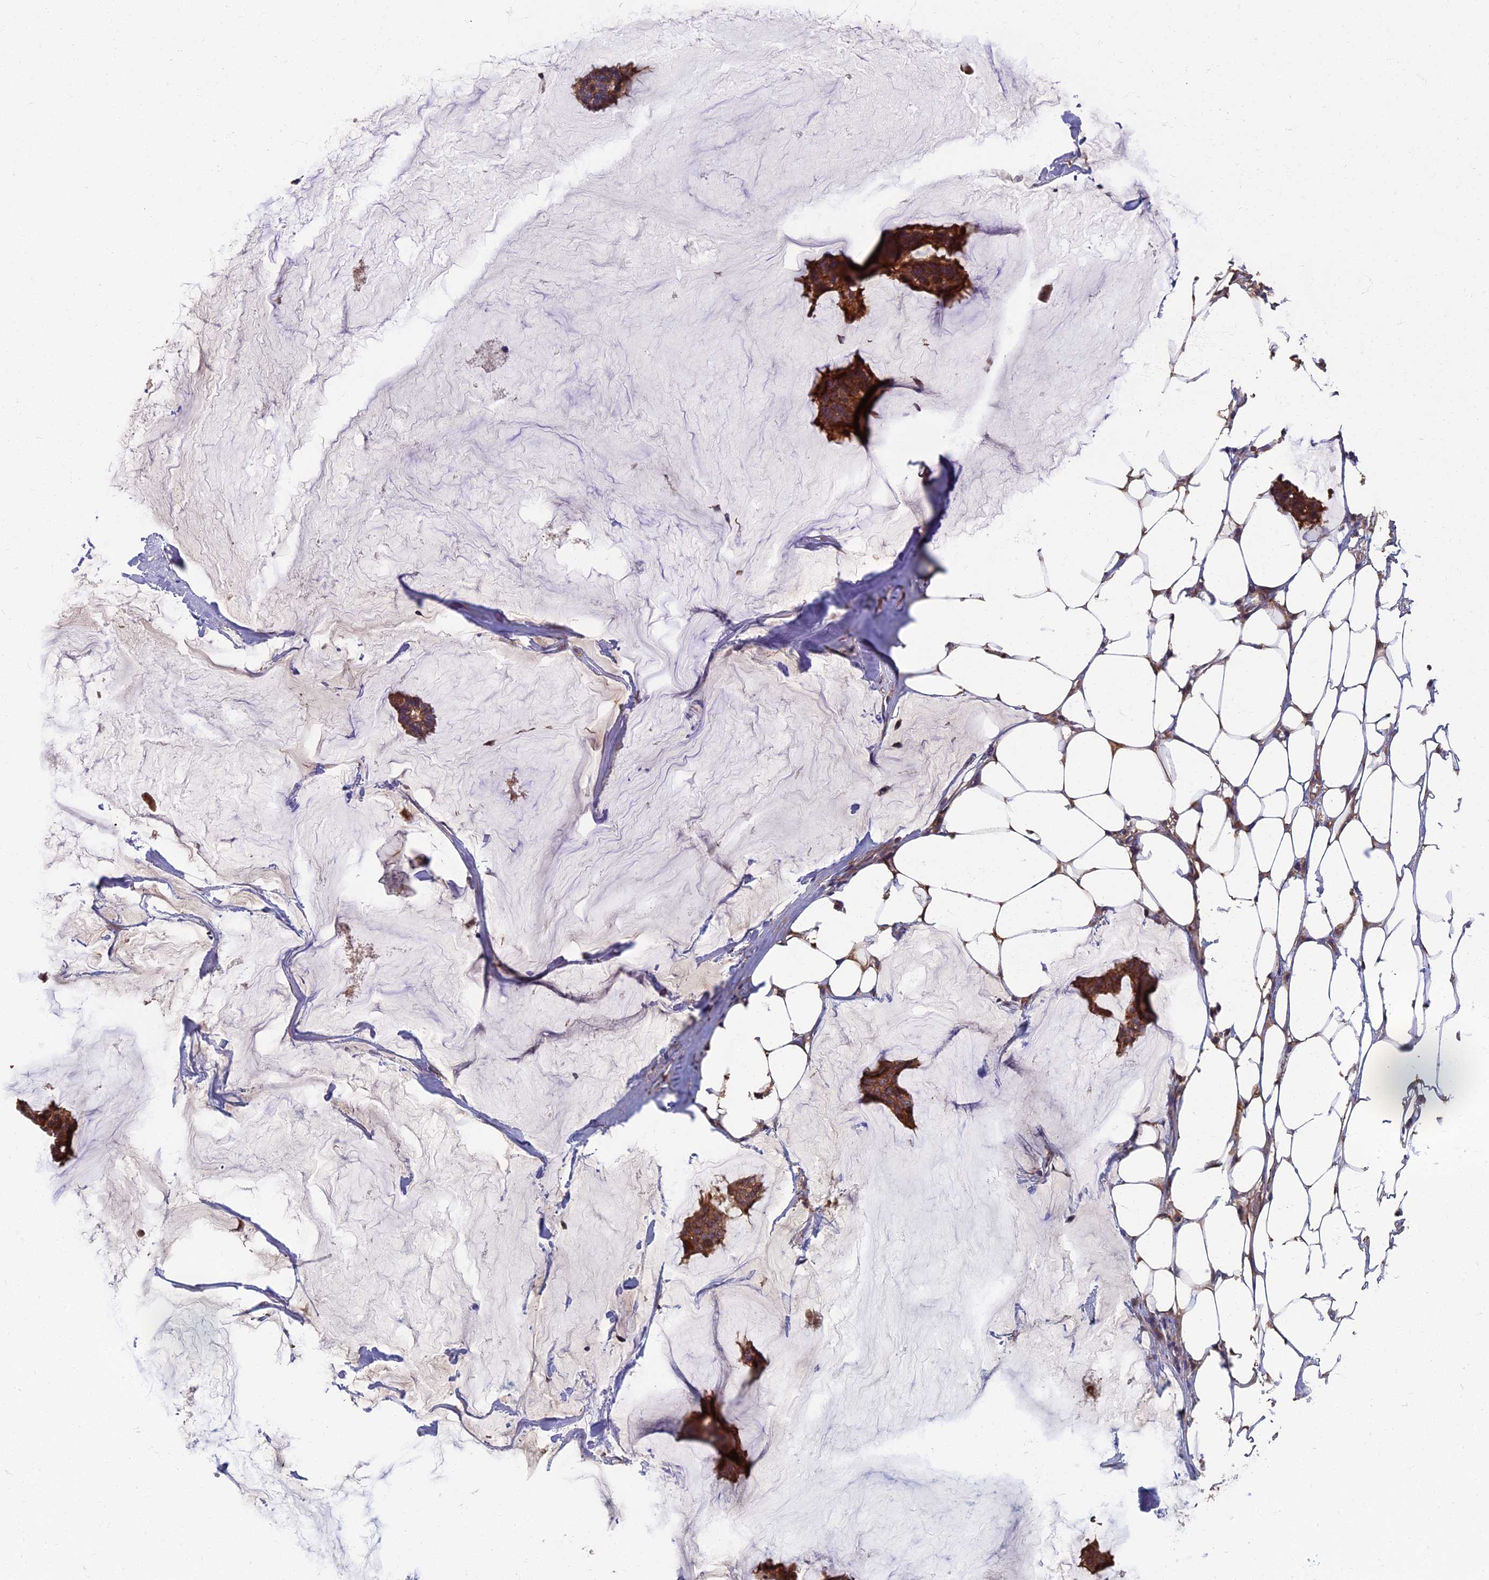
{"staining": {"intensity": "strong", "quantity": ">75%", "location": "cytoplasmic/membranous"}, "tissue": "breast cancer", "cell_type": "Tumor cells", "image_type": "cancer", "snomed": [{"axis": "morphology", "description": "Duct carcinoma"}, {"axis": "topography", "description": "Breast"}], "caption": "Human breast infiltrating ductal carcinoma stained with a protein marker shows strong staining in tumor cells.", "gene": "TNK2", "patient": {"sex": "female", "age": 93}}